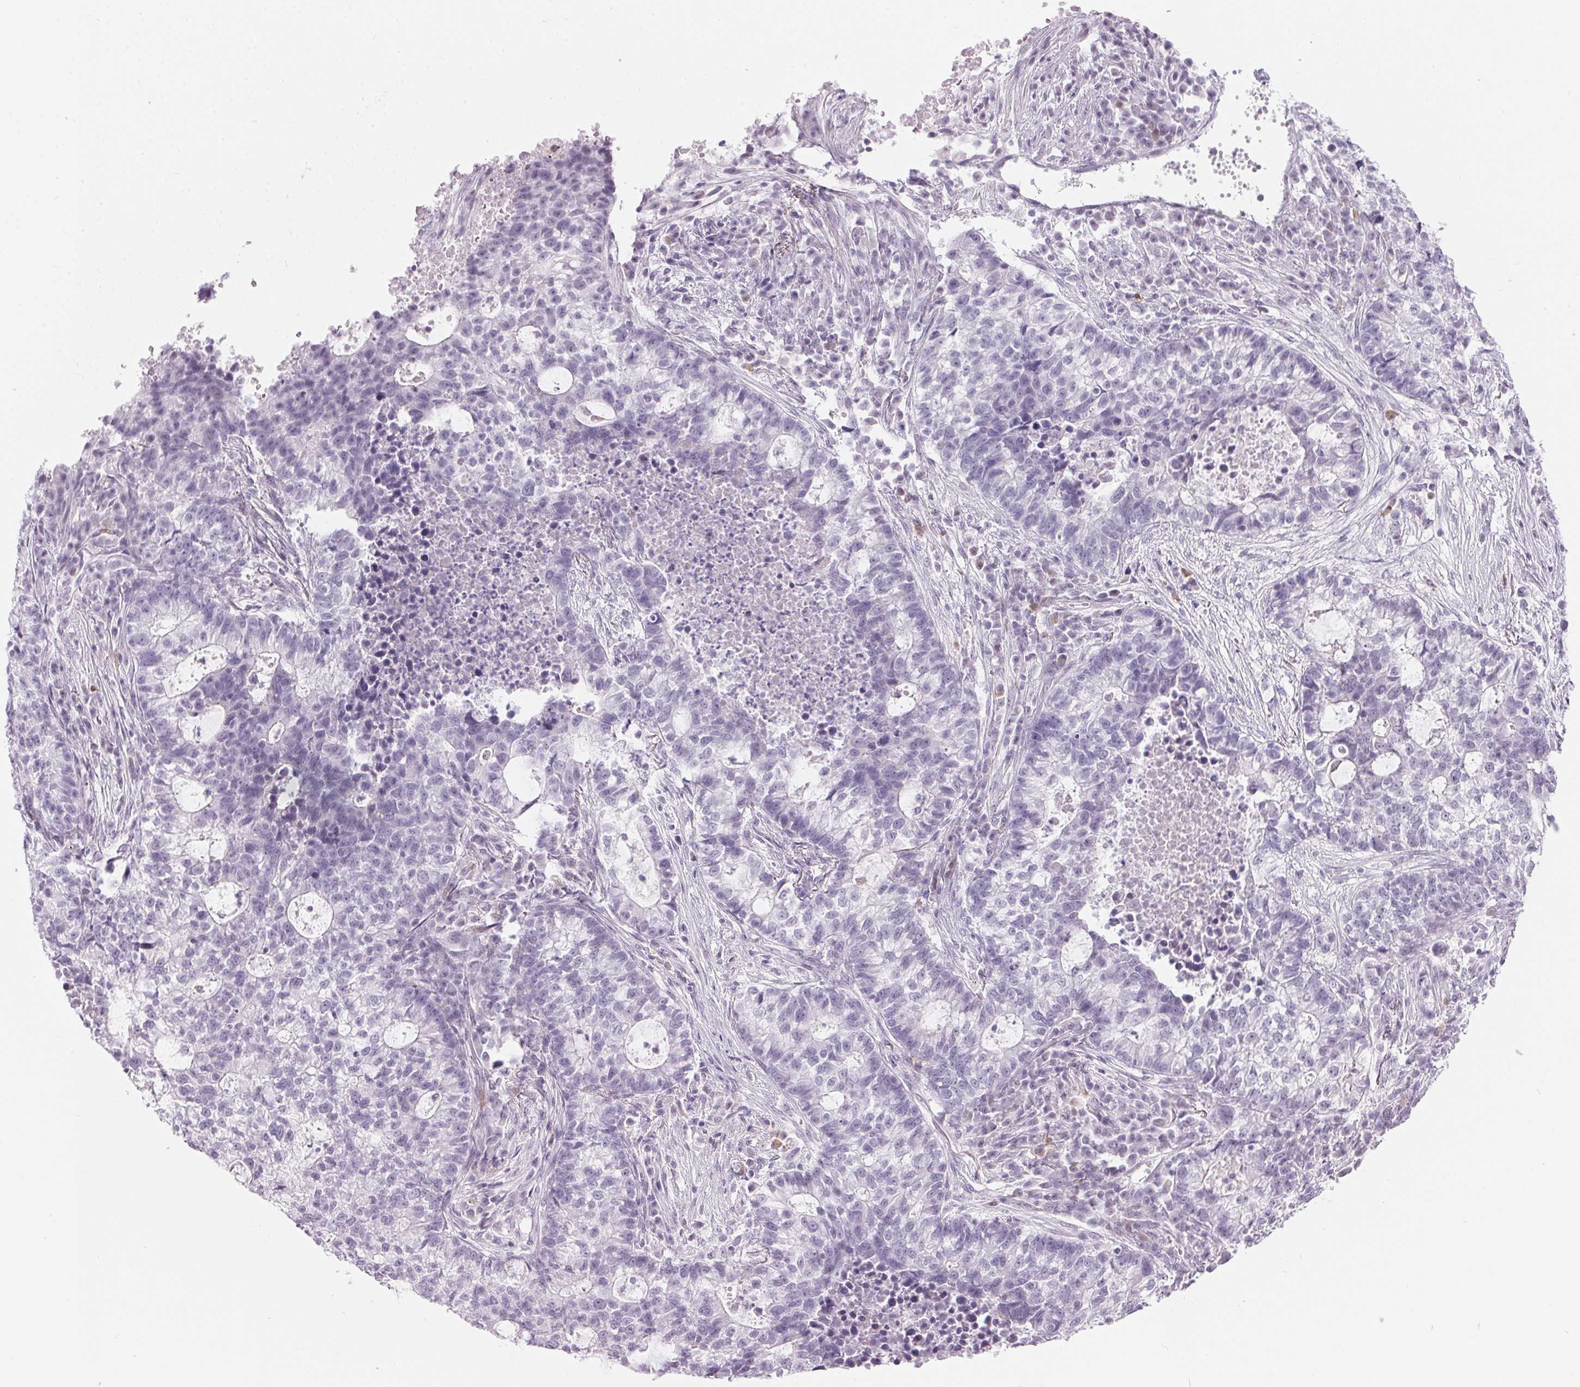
{"staining": {"intensity": "negative", "quantity": "none", "location": "none"}, "tissue": "lung cancer", "cell_type": "Tumor cells", "image_type": "cancer", "snomed": [{"axis": "morphology", "description": "Adenocarcinoma, NOS"}, {"axis": "topography", "description": "Lung"}], "caption": "Immunohistochemistry (IHC) of human adenocarcinoma (lung) displays no staining in tumor cells.", "gene": "CADPS", "patient": {"sex": "male", "age": 57}}